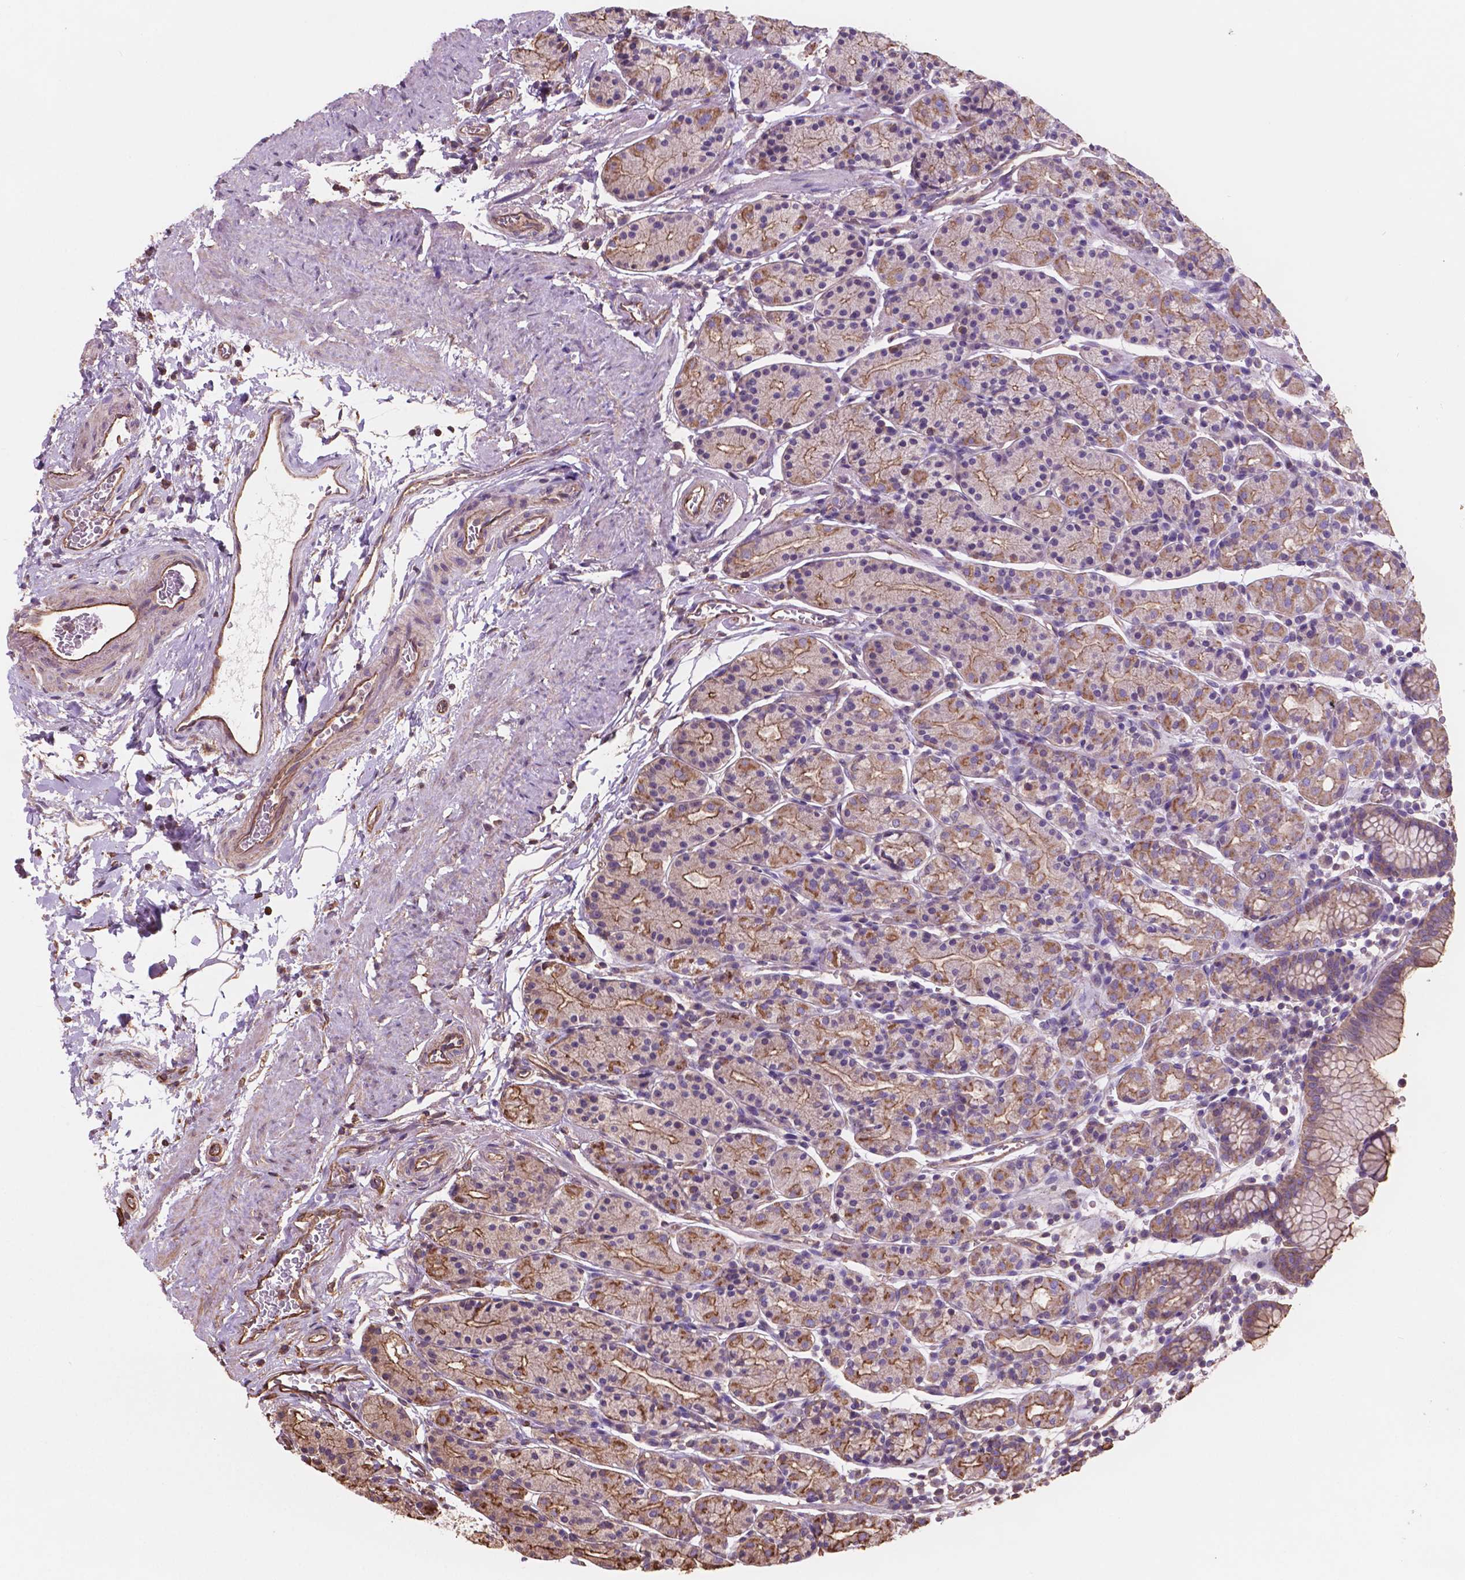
{"staining": {"intensity": "moderate", "quantity": ">75%", "location": "cytoplasmic/membranous"}, "tissue": "stomach", "cell_type": "Glandular cells", "image_type": "normal", "snomed": [{"axis": "morphology", "description": "Normal tissue, NOS"}, {"axis": "topography", "description": "Stomach, upper"}, {"axis": "topography", "description": "Stomach"}], "caption": "Brown immunohistochemical staining in normal stomach exhibits moderate cytoplasmic/membranous expression in approximately >75% of glandular cells.", "gene": "NIPA2", "patient": {"sex": "male", "age": 62}}